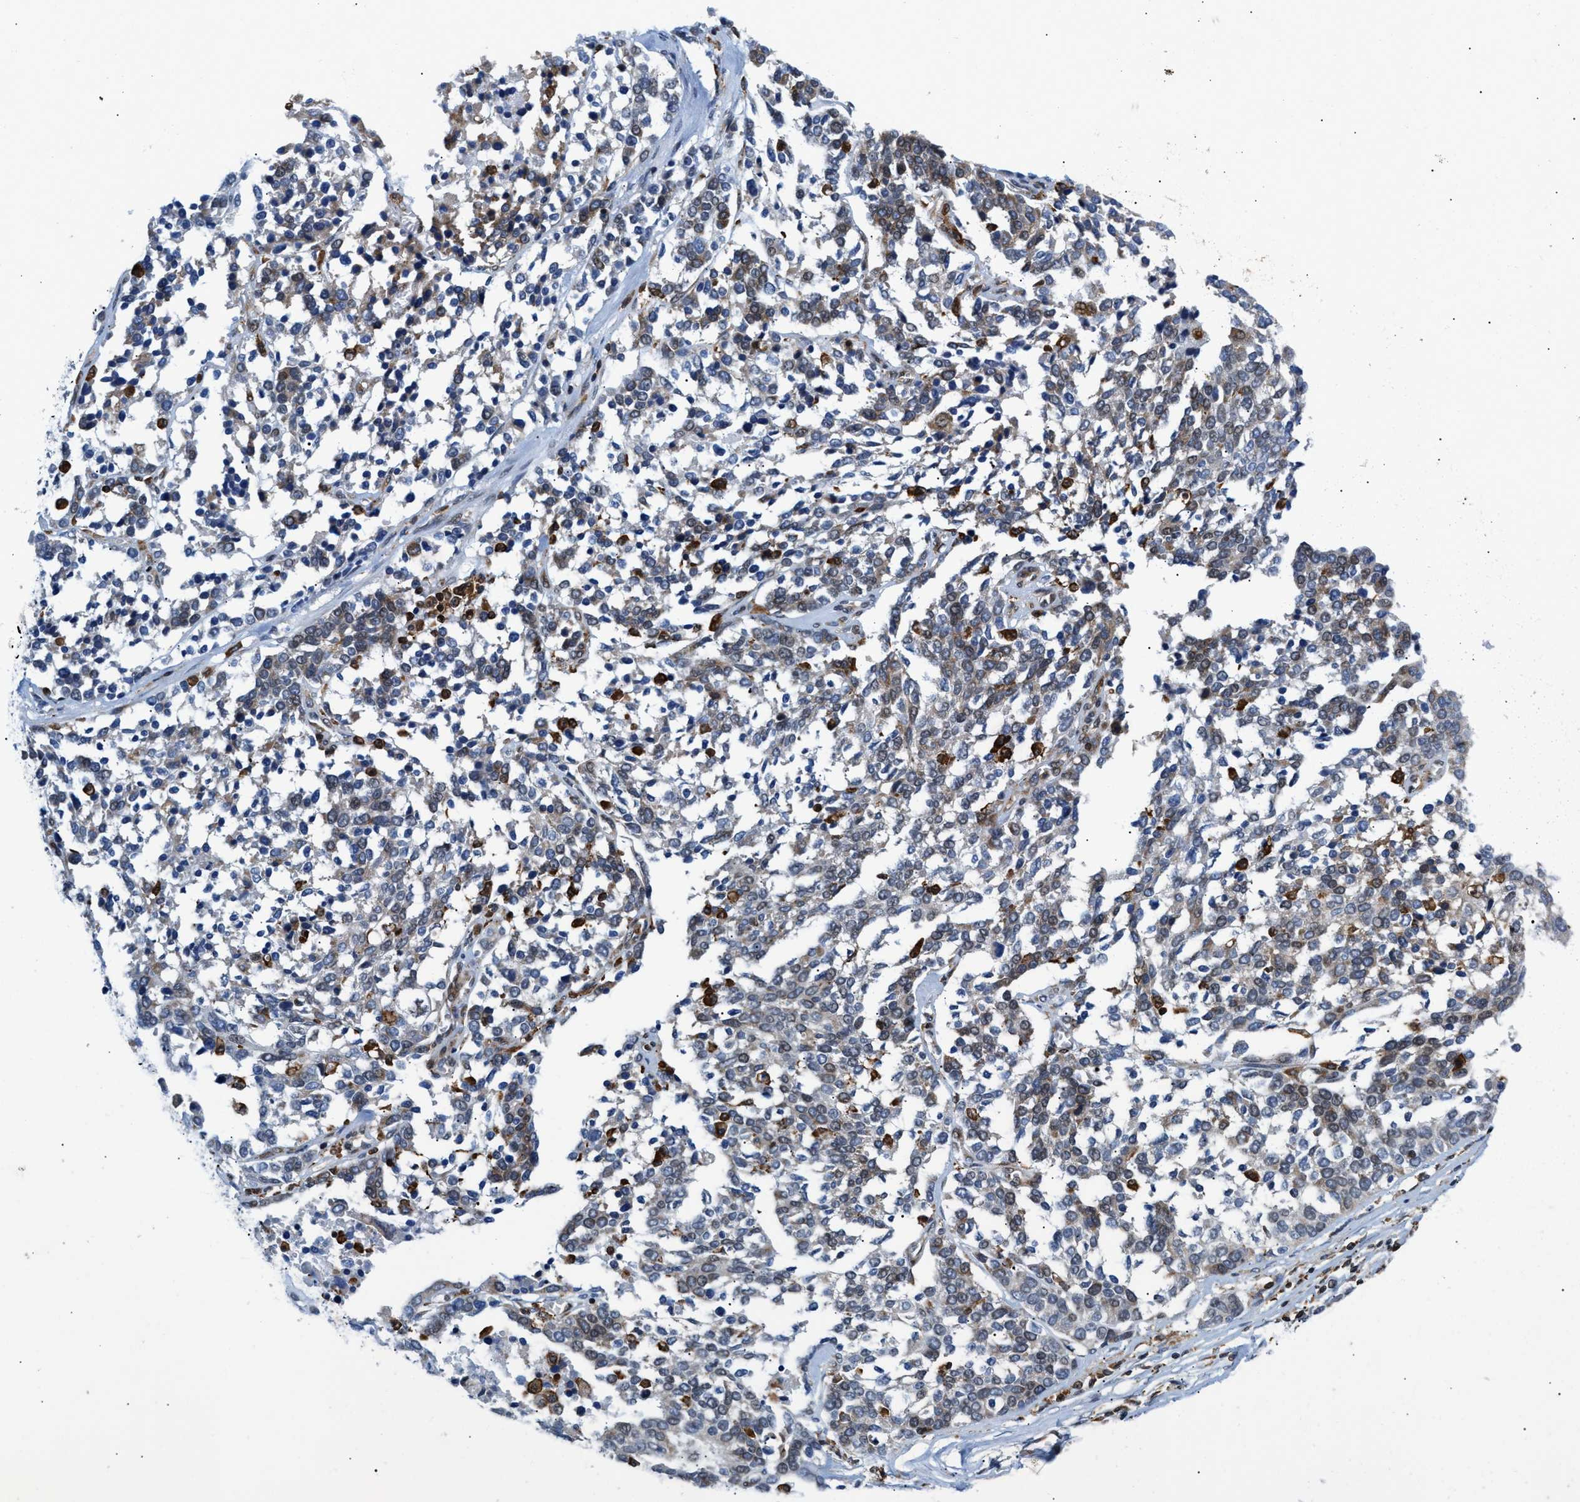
{"staining": {"intensity": "weak", "quantity": "<25%", "location": "cytoplasmic/membranous"}, "tissue": "ovarian cancer", "cell_type": "Tumor cells", "image_type": "cancer", "snomed": [{"axis": "morphology", "description": "Cystadenocarcinoma, serous, NOS"}, {"axis": "topography", "description": "Ovary"}], "caption": "Photomicrograph shows no protein expression in tumor cells of ovarian cancer tissue. (Immunohistochemistry, brightfield microscopy, high magnification).", "gene": "ATP9A", "patient": {"sex": "female", "age": 44}}